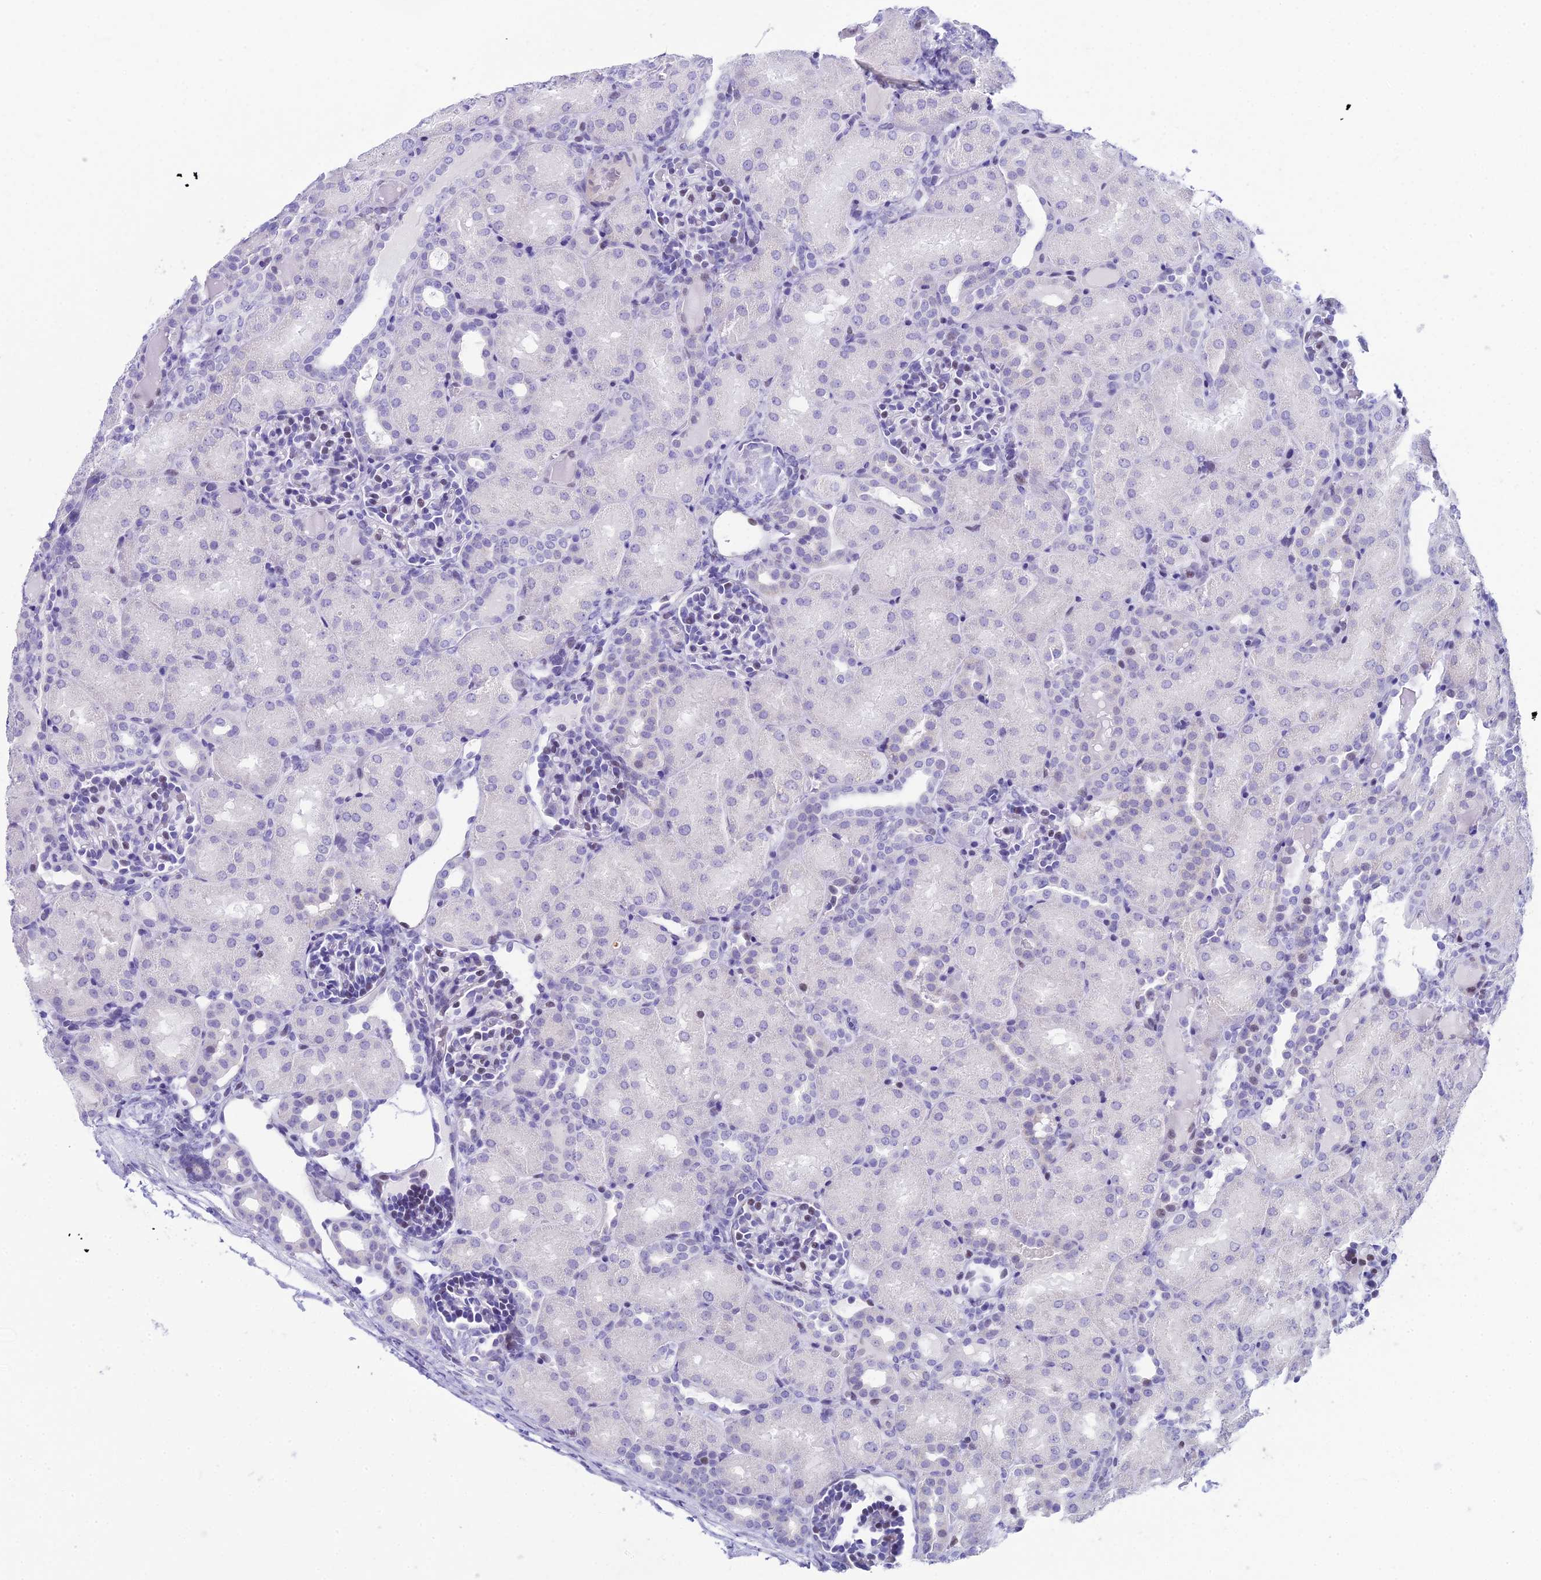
{"staining": {"intensity": "weak", "quantity": "<25%", "location": "nuclear"}, "tissue": "kidney", "cell_type": "Cells in glomeruli", "image_type": "normal", "snomed": [{"axis": "morphology", "description": "Normal tissue, NOS"}, {"axis": "topography", "description": "Kidney"}], "caption": "This is an immunohistochemistry (IHC) histopathology image of normal kidney. There is no staining in cells in glomeruli.", "gene": "CC2D2A", "patient": {"sex": "male", "age": 1}}